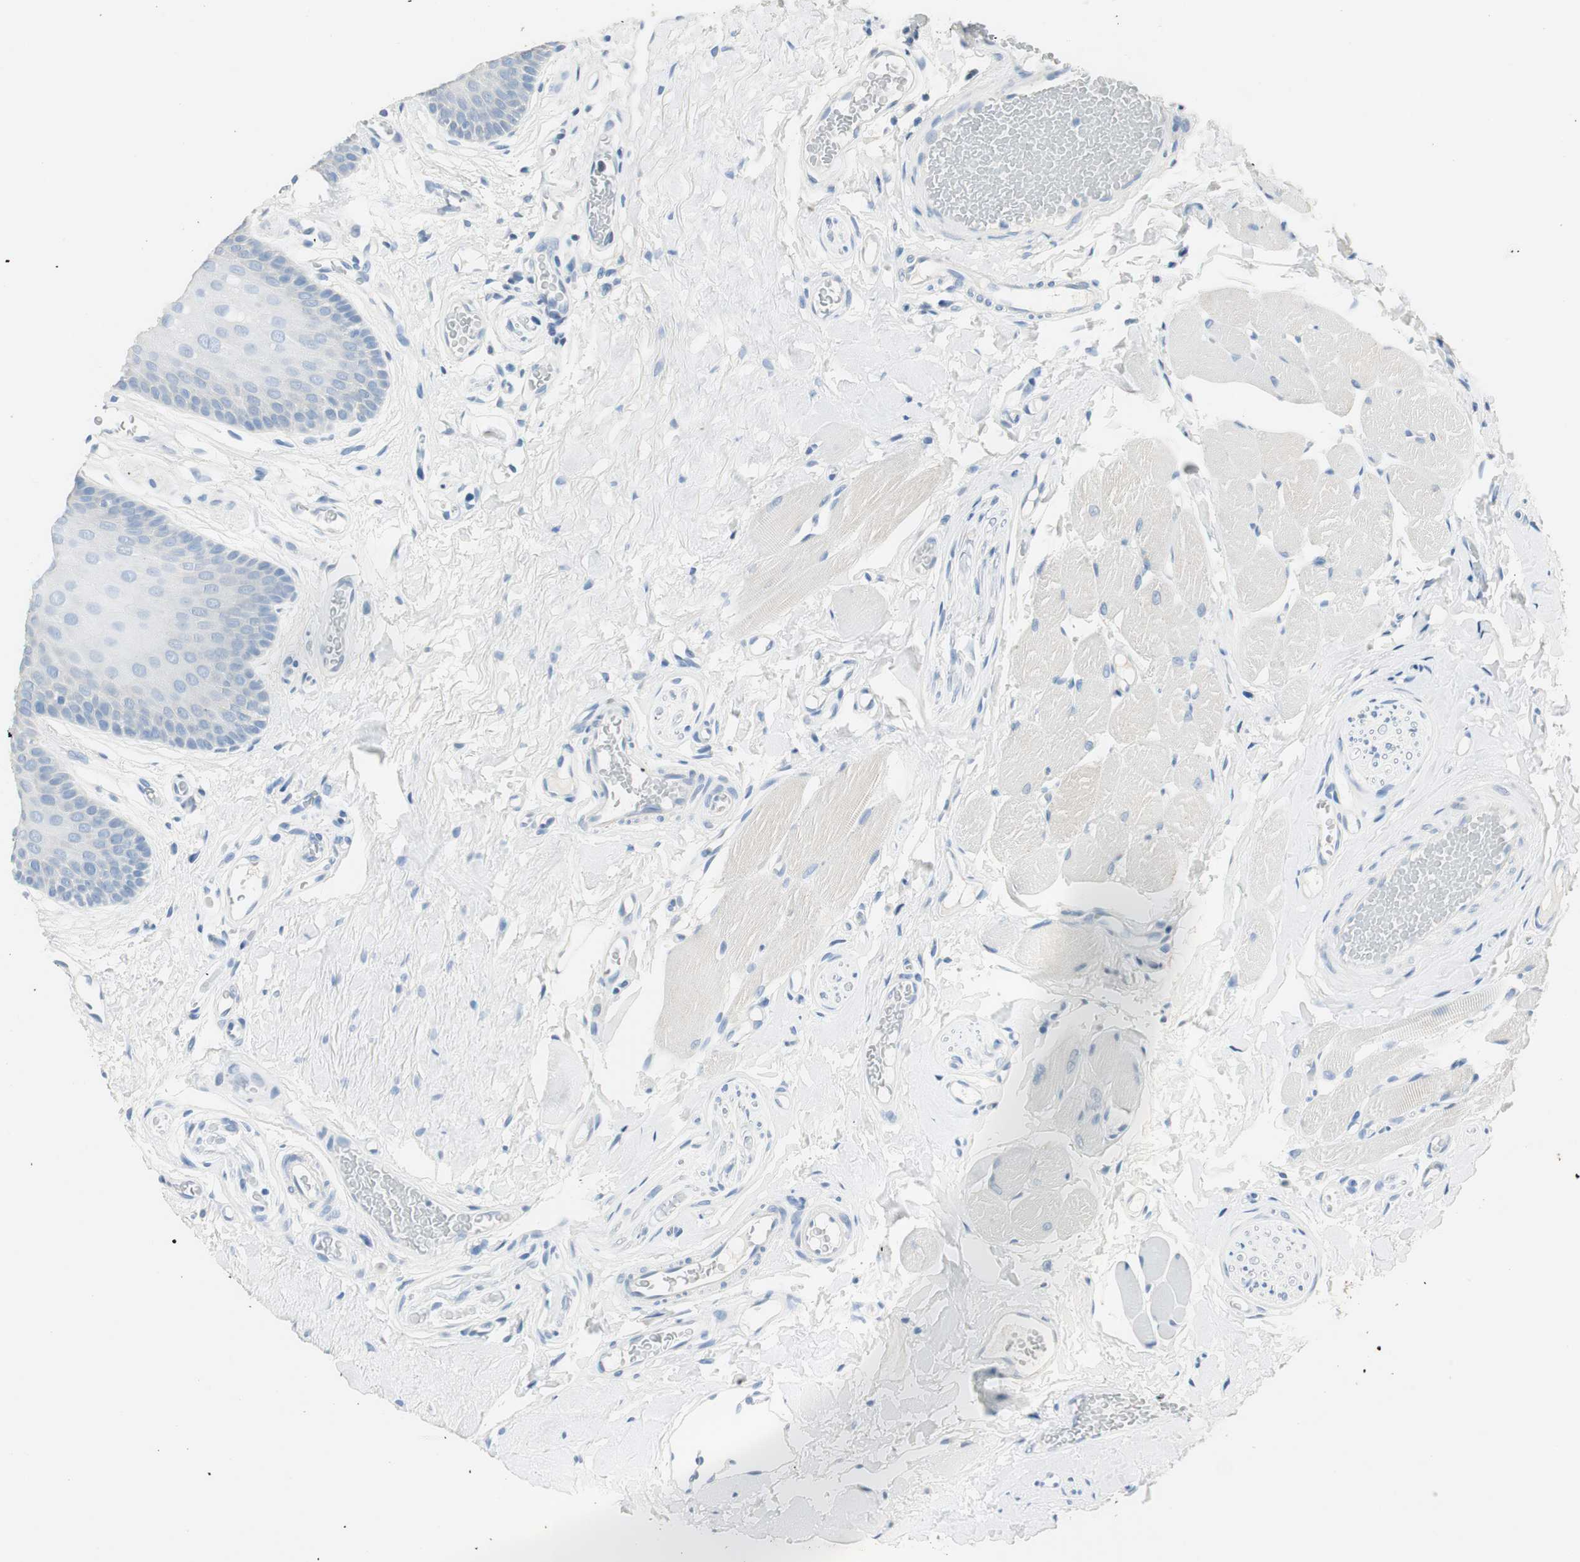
{"staining": {"intensity": "negative", "quantity": "none", "location": "none"}, "tissue": "oral mucosa", "cell_type": "Squamous epithelial cells", "image_type": "normal", "snomed": [{"axis": "morphology", "description": "Normal tissue, NOS"}, {"axis": "topography", "description": "Oral tissue"}], "caption": "The immunohistochemistry (IHC) histopathology image has no significant positivity in squamous epithelial cells of oral mucosa.", "gene": "FBP1", "patient": {"sex": "male", "age": 54}}